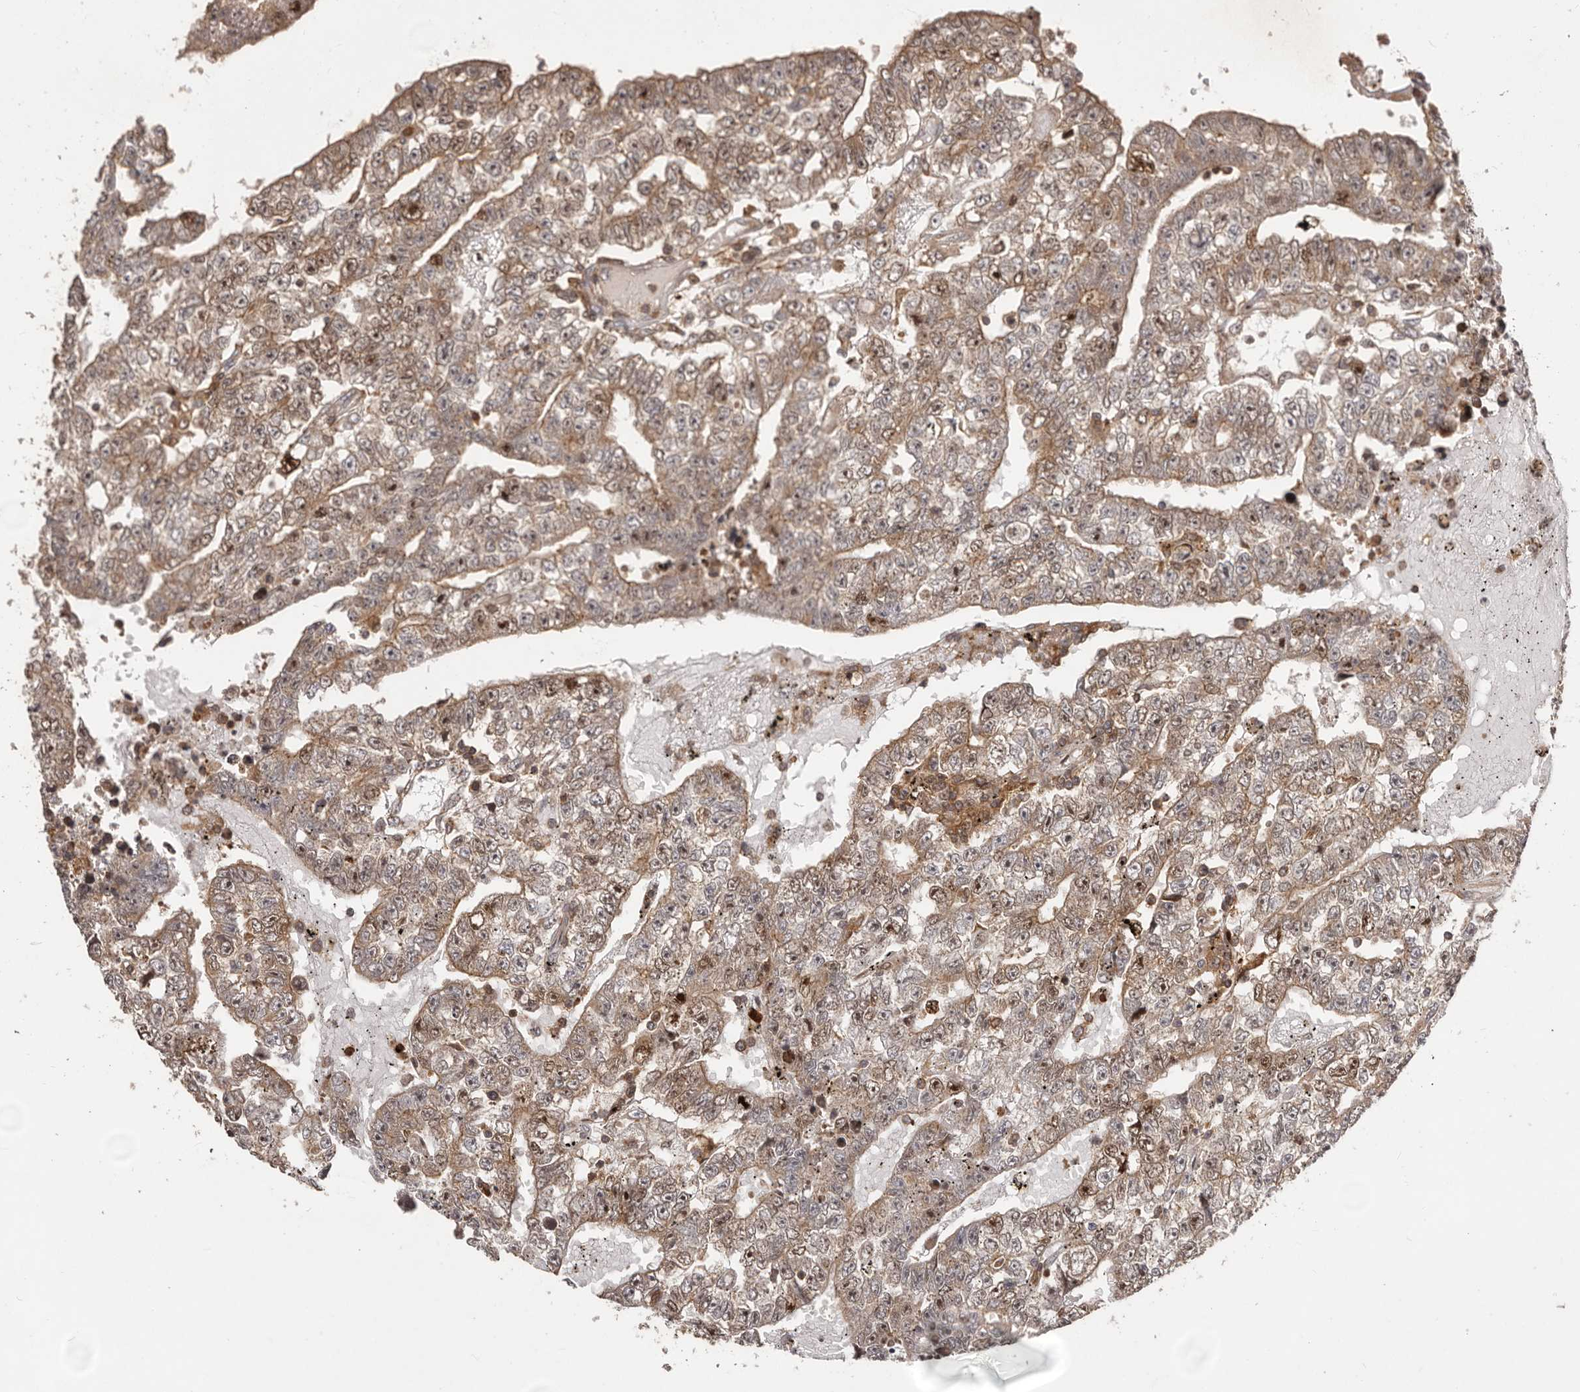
{"staining": {"intensity": "moderate", "quantity": ">75%", "location": "cytoplasmic/membranous,nuclear"}, "tissue": "testis cancer", "cell_type": "Tumor cells", "image_type": "cancer", "snomed": [{"axis": "morphology", "description": "Carcinoma, Embryonal, NOS"}, {"axis": "topography", "description": "Testis"}], "caption": "The histopathology image exhibits a brown stain indicating the presence of a protein in the cytoplasmic/membranous and nuclear of tumor cells in testis cancer.", "gene": "RNF187", "patient": {"sex": "male", "age": 25}}